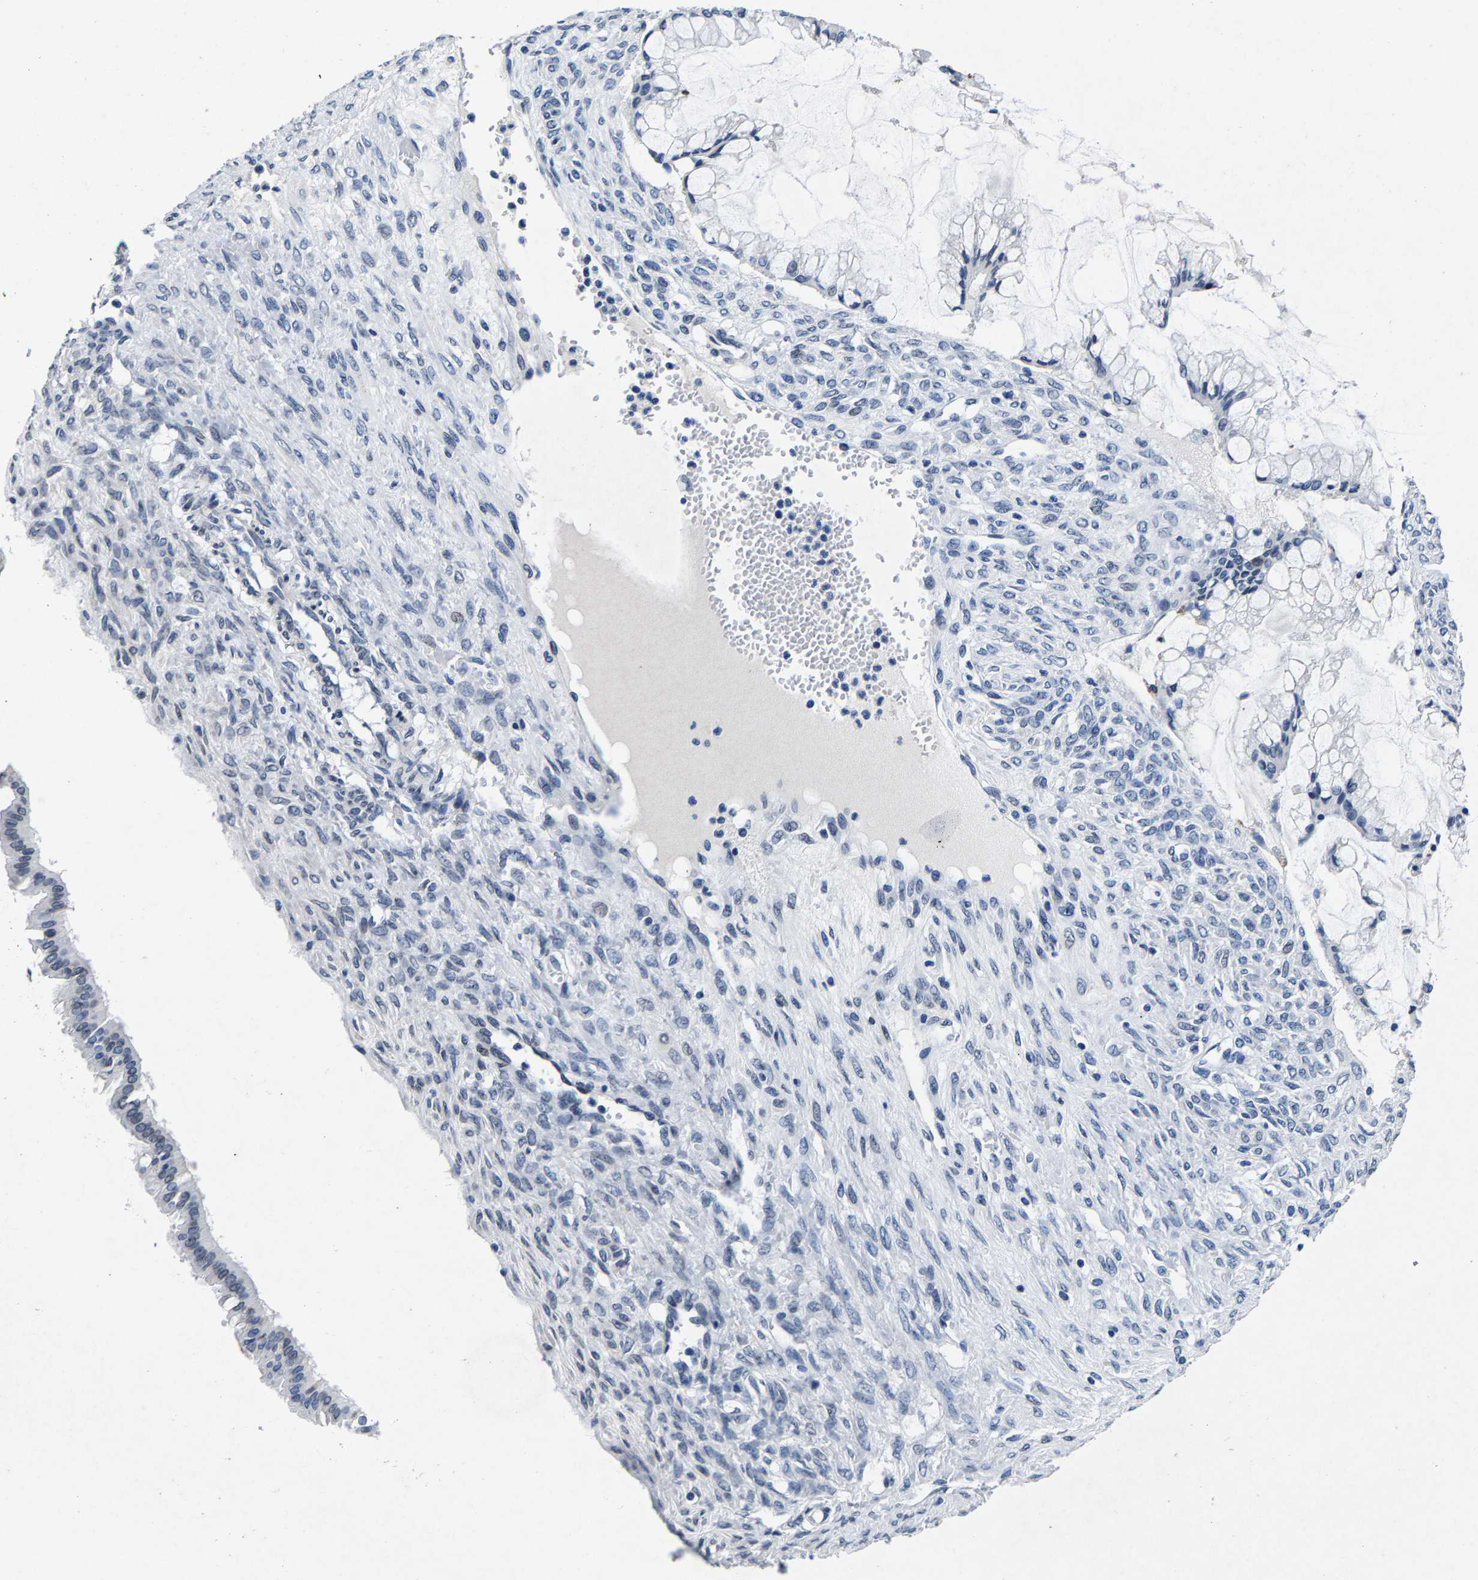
{"staining": {"intensity": "negative", "quantity": "none", "location": "none"}, "tissue": "ovarian cancer", "cell_type": "Tumor cells", "image_type": "cancer", "snomed": [{"axis": "morphology", "description": "Cystadenocarcinoma, mucinous, NOS"}, {"axis": "topography", "description": "Ovary"}], "caption": "This is an IHC histopathology image of ovarian mucinous cystadenocarcinoma. There is no expression in tumor cells.", "gene": "UBN2", "patient": {"sex": "female", "age": 73}}